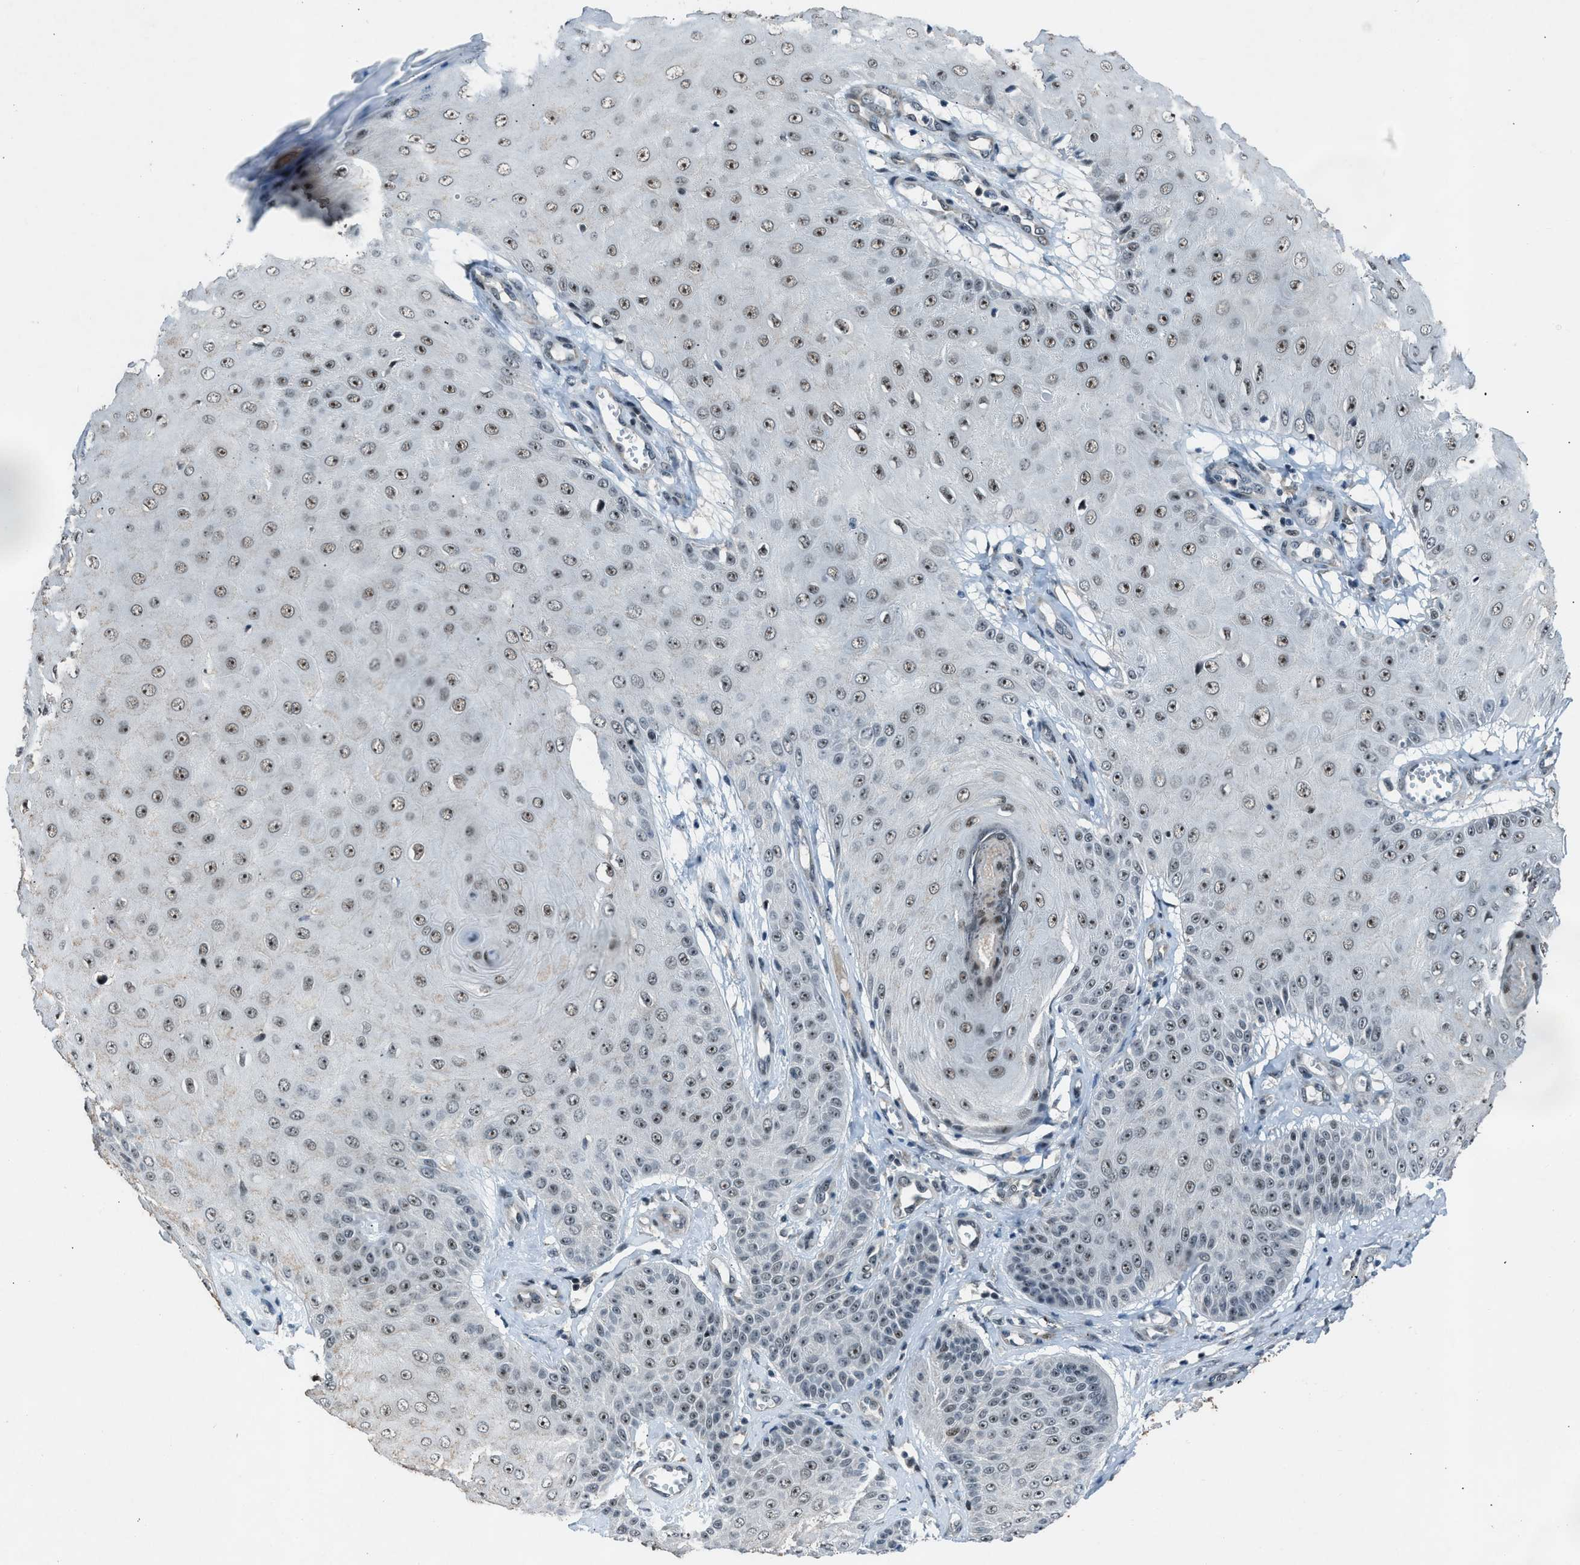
{"staining": {"intensity": "moderate", "quantity": ">75%", "location": "nuclear"}, "tissue": "skin cancer", "cell_type": "Tumor cells", "image_type": "cancer", "snomed": [{"axis": "morphology", "description": "Squamous cell carcinoma, NOS"}, {"axis": "topography", "description": "Skin"}], "caption": "Immunohistochemical staining of skin squamous cell carcinoma displays moderate nuclear protein positivity in about >75% of tumor cells.", "gene": "ADCY1", "patient": {"sex": "male", "age": 74}}